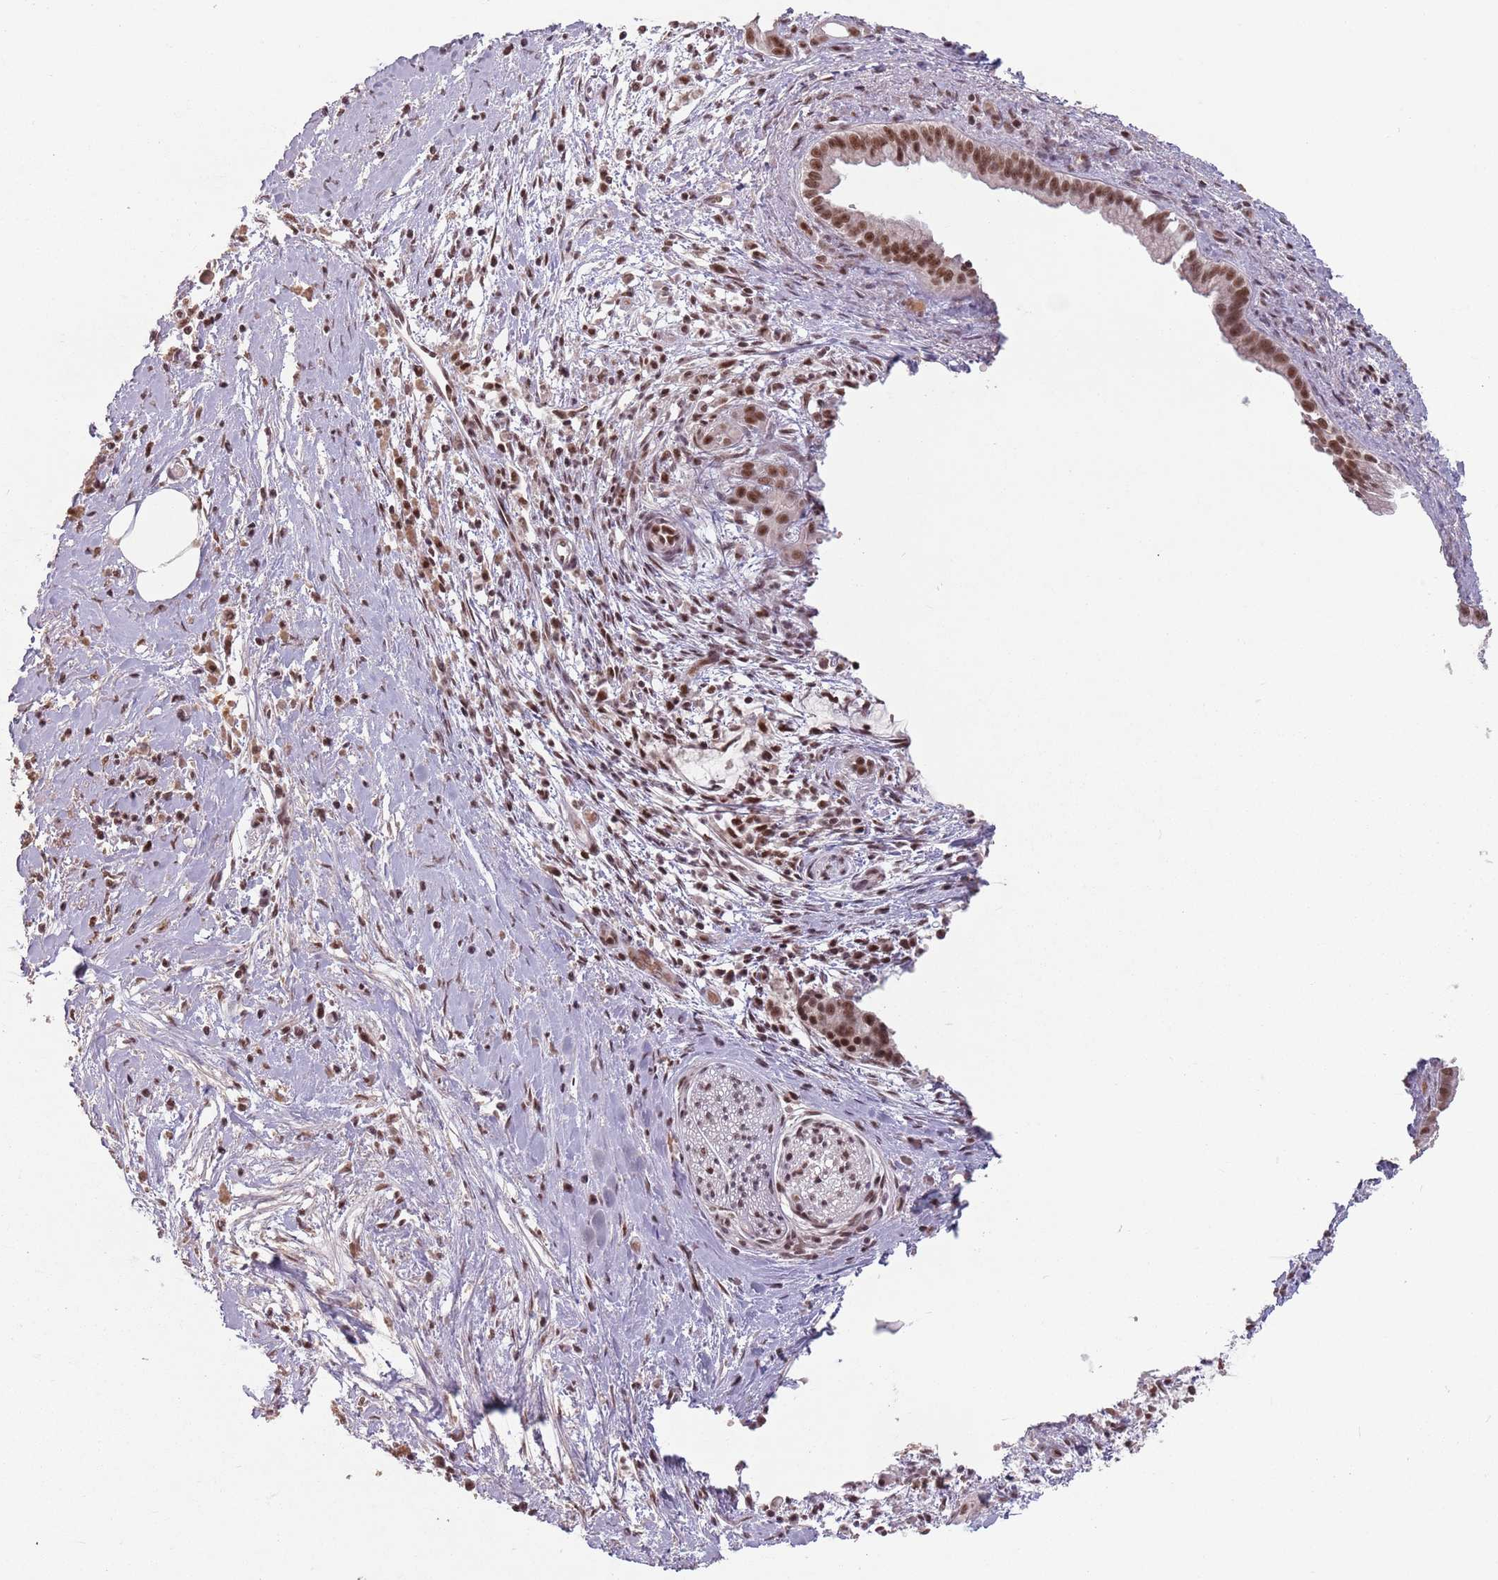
{"staining": {"intensity": "moderate", "quantity": ">75%", "location": "nuclear"}, "tissue": "pancreatic cancer", "cell_type": "Tumor cells", "image_type": "cancer", "snomed": [{"axis": "morphology", "description": "Adenocarcinoma, NOS"}, {"axis": "topography", "description": "Pancreas"}], "caption": "An image of human pancreatic cancer (adenocarcinoma) stained for a protein demonstrates moderate nuclear brown staining in tumor cells.", "gene": "NCBP1", "patient": {"sex": "male", "age": 58}}